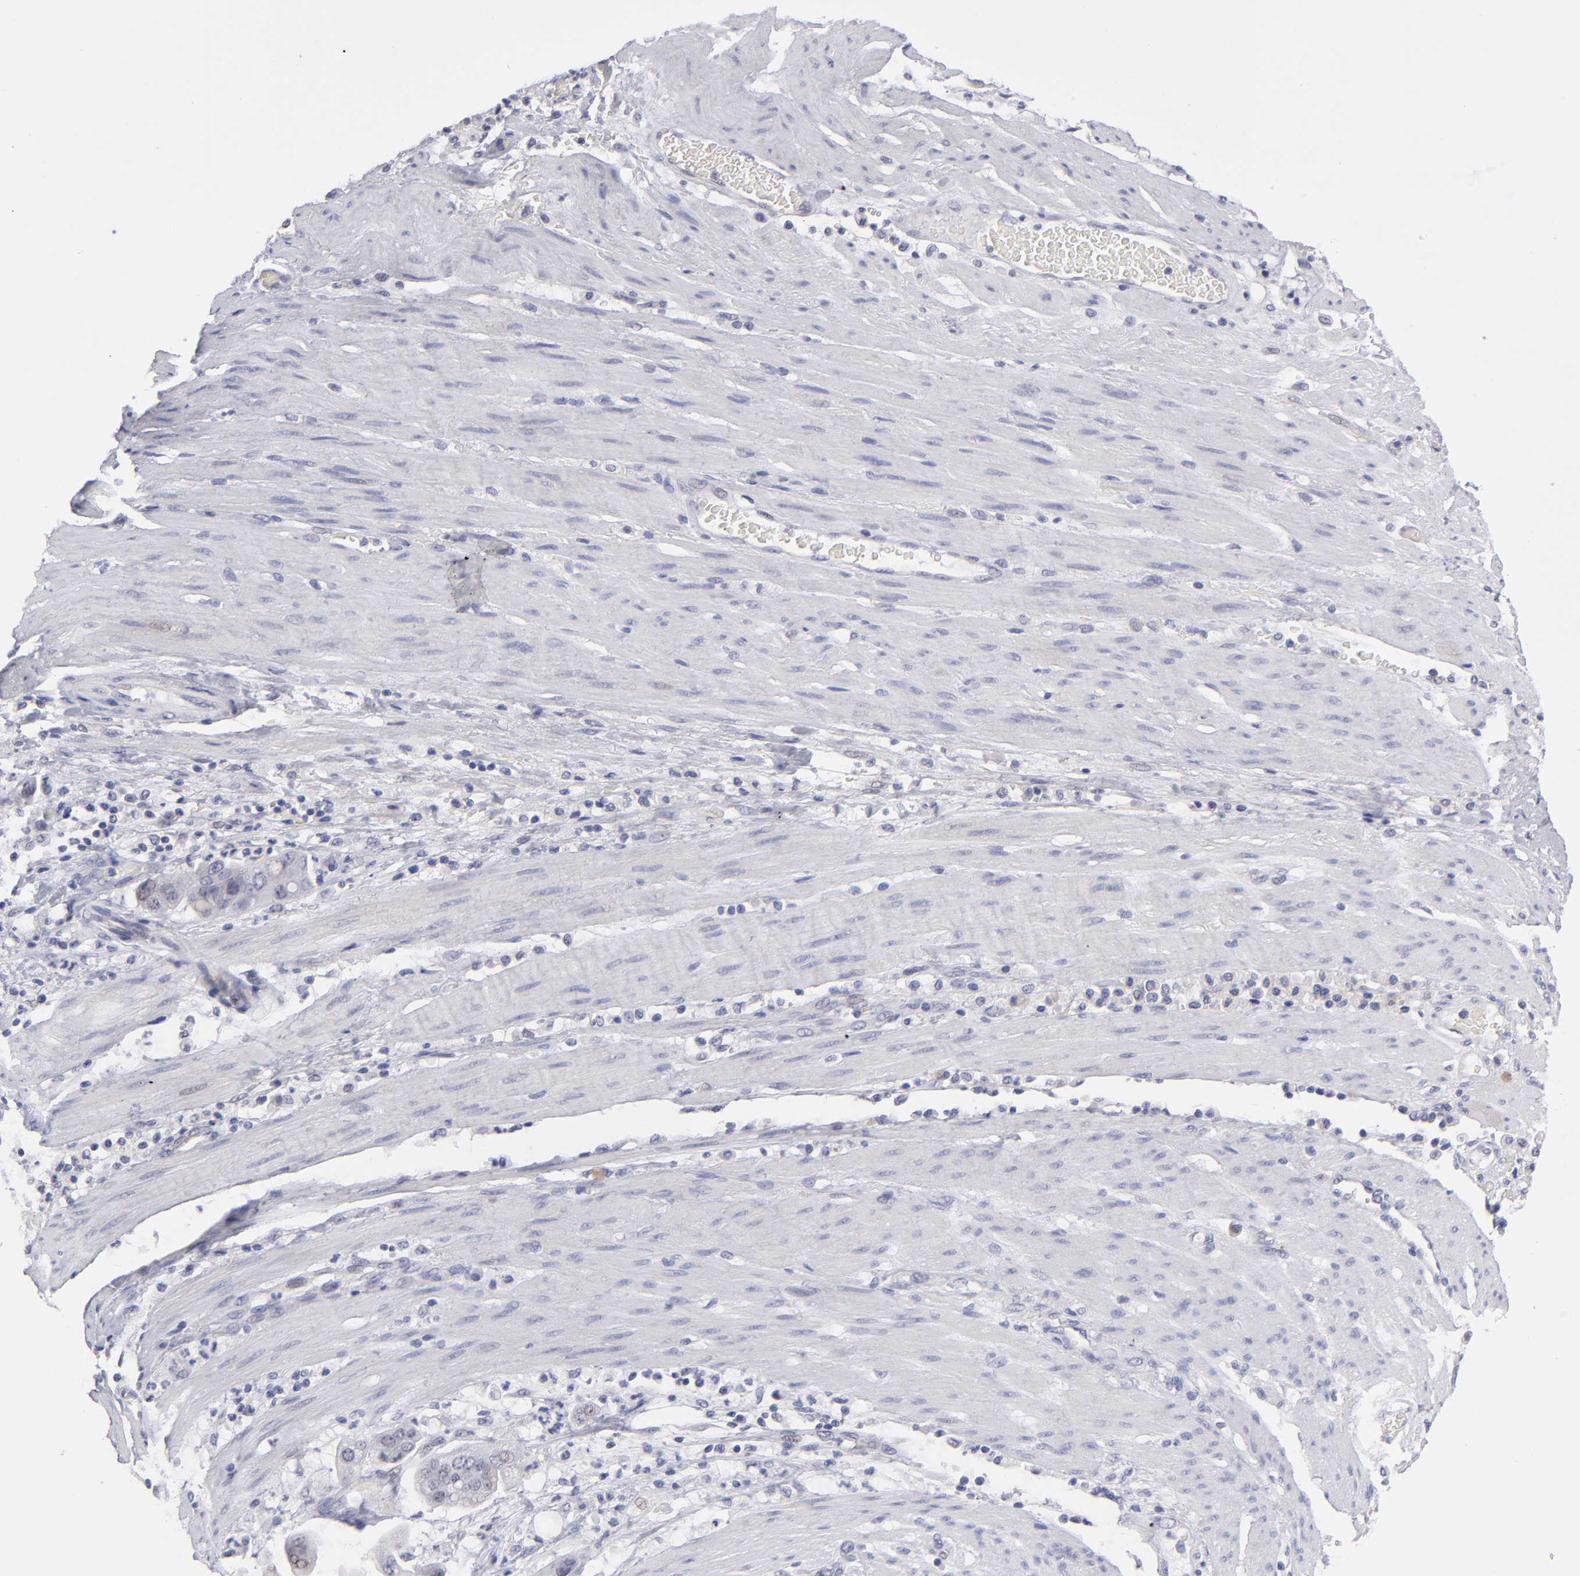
{"staining": {"intensity": "weak", "quantity": "25%-75%", "location": "cytoplasmic/membranous,nuclear"}, "tissue": "stomach cancer", "cell_type": "Tumor cells", "image_type": "cancer", "snomed": [{"axis": "morphology", "description": "Adenocarcinoma, NOS"}, {"axis": "topography", "description": "Stomach"}], "caption": "Immunohistochemical staining of human adenocarcinoma (stomach) displays low levels of weak cytoplasmic/membranous and nuclear staining in about 25%-75% of tumor cells. (brown staining indicates protein expression, while blue staining denotes nuclei).", "gene": "TEX11", "patient": {"sex": "male", "age": 62}}